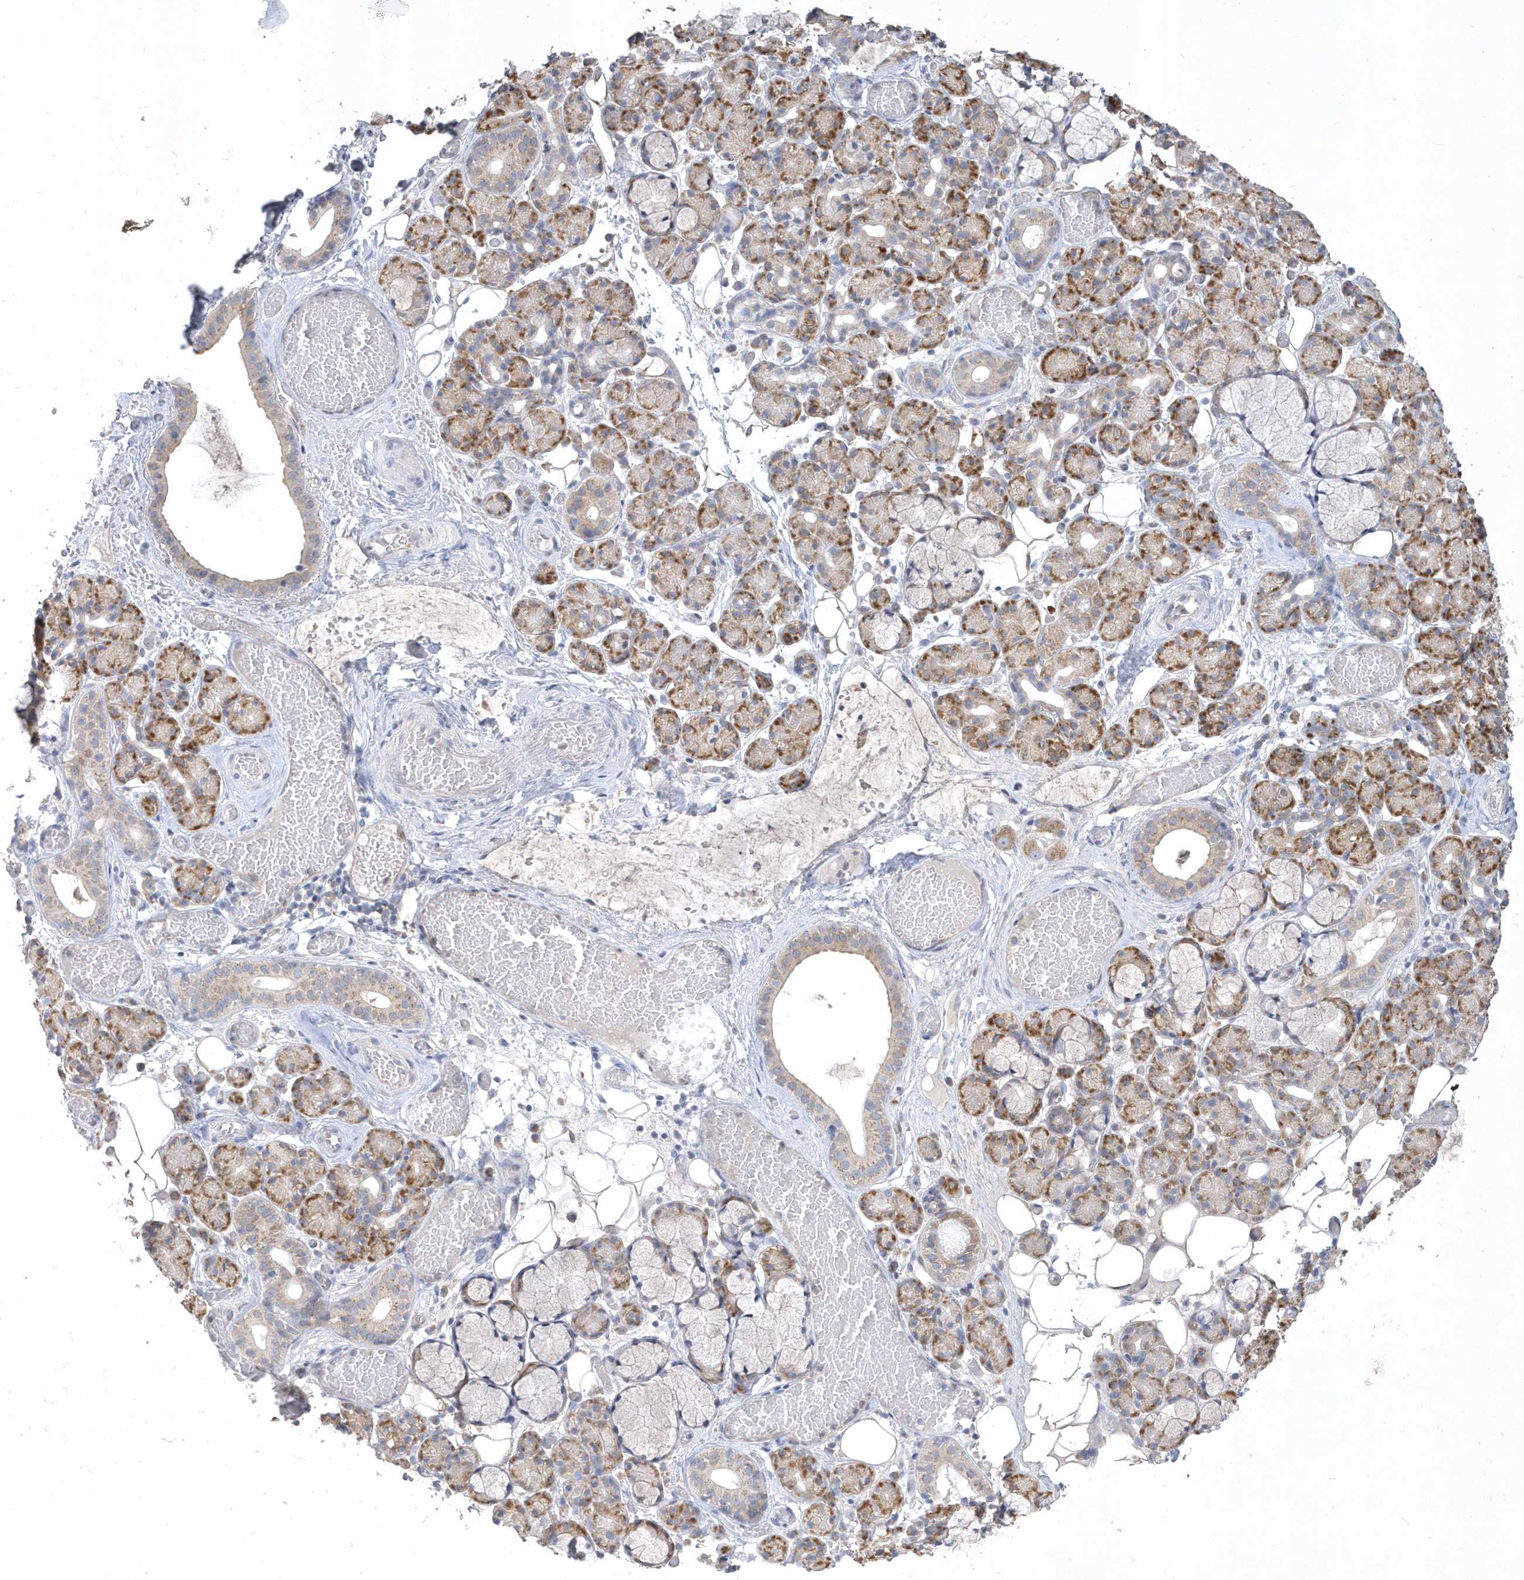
{"staining": {"intensity": "moderate", "quantity": "25%-75%", "location": "cytoplasmic/membranous"}, "tissue": "salivary gland", "cell_type": "Glandular cells", "image_type": "normal", "snomed": [{"axis": "morphology", "description": "Normal tissue, NOS"}, {"axis": "topography", "description": "Salivary gland"}], "caption": "Immunohistochemical staining of benign human salivary gland reveals medium levels of moderate cytoplasmic/membranous expression in approximately 25%-75% of glandular cells.", "gene": "DGAT1", "patient": {"sex": "male", "age": 63}}